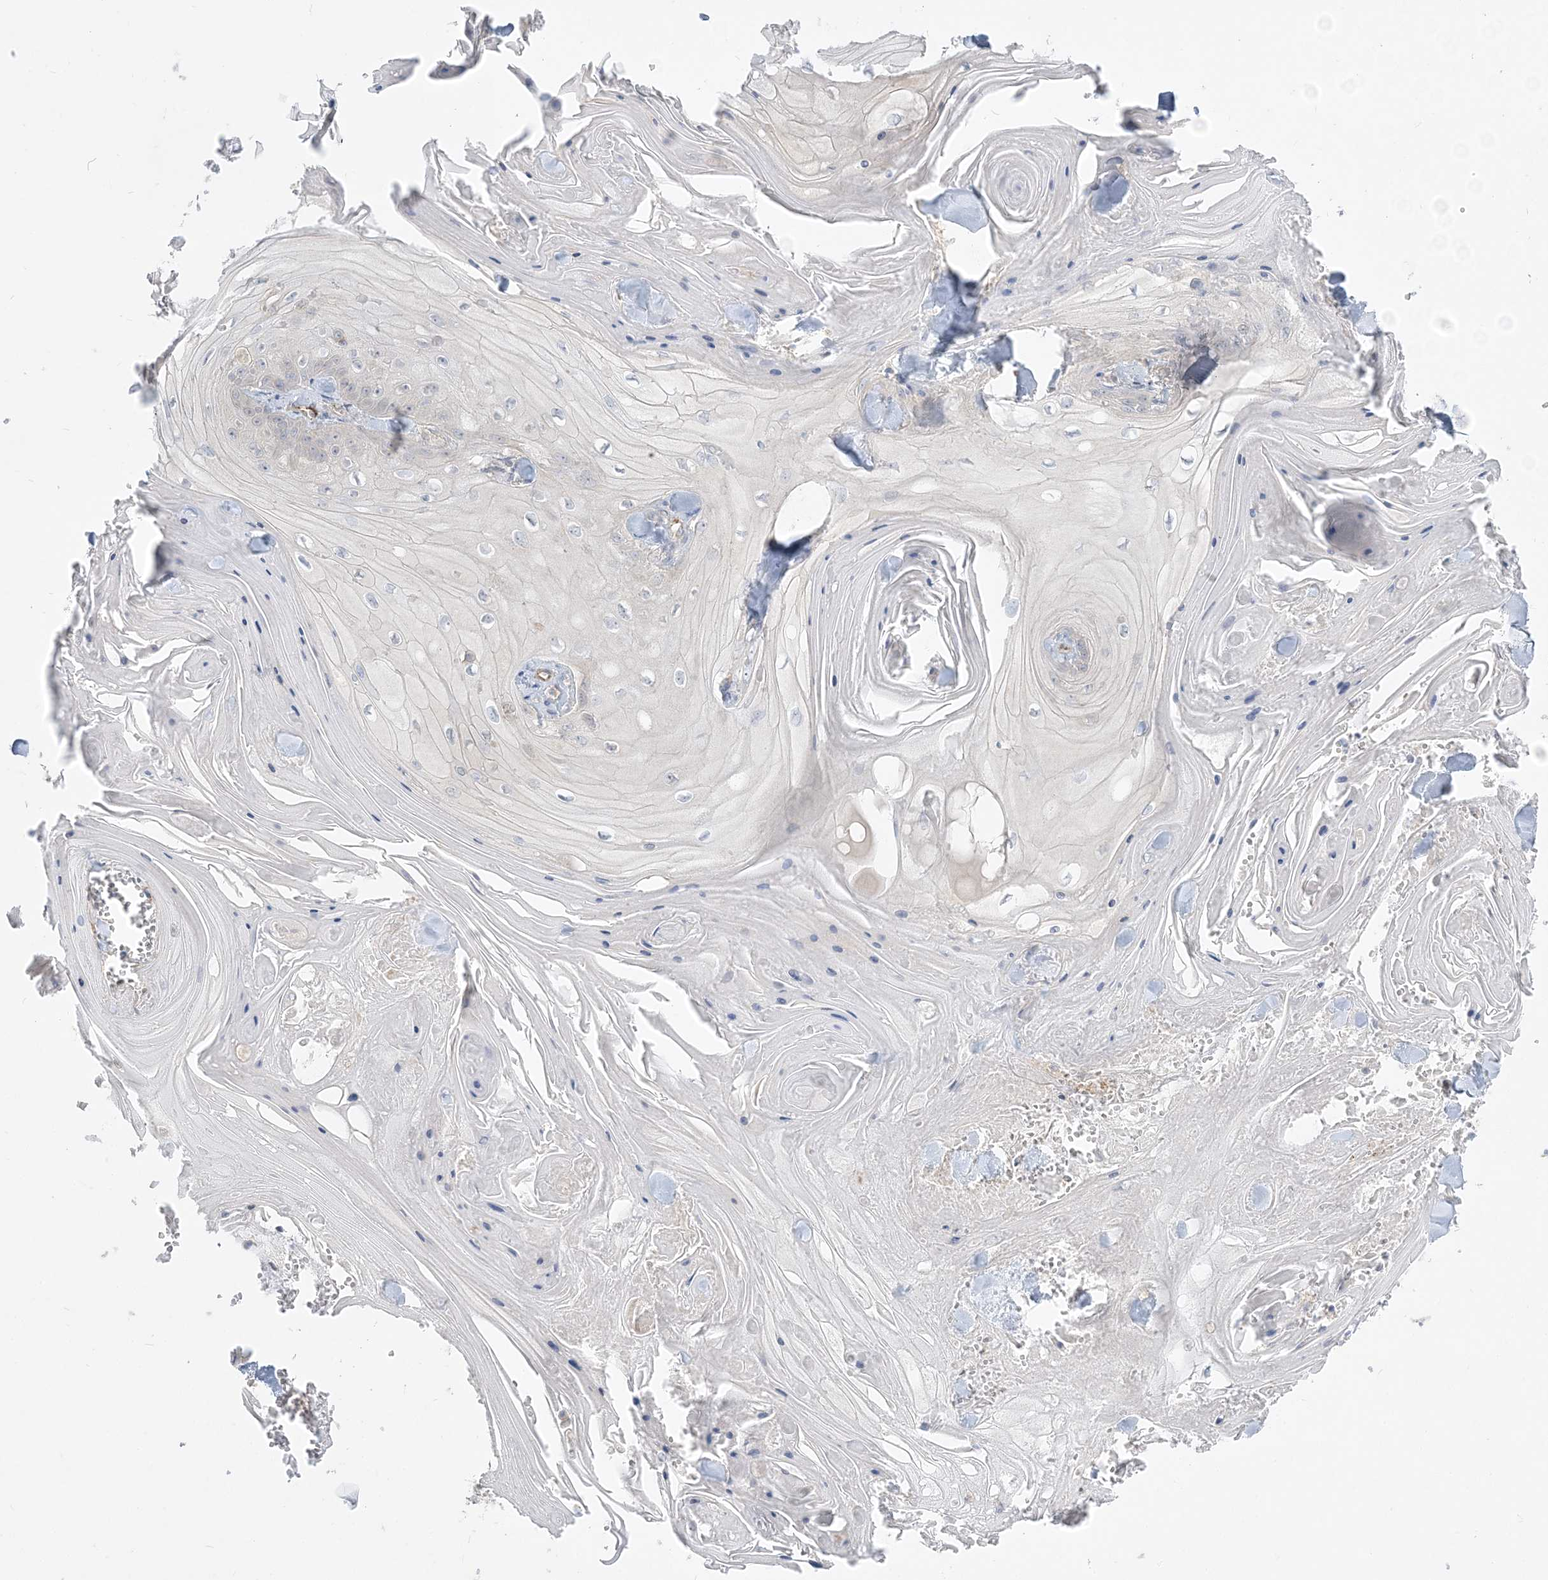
{"staining": {"intensity": "weak", "quantity": "<25%", "location": "cytoplasmic/membranous,nuclear"}, "tissue": "skin cancer", "cell_type": "Tumor cells", "image_type": "cancer", "snomed": [{"axis": "morphology", "description": "Squamous cell carcinoma, NOS"}, {"axis": "topography", "description": "Skin"}], "caption": "This image is of skin cancer stained with immunohistochemistry (IHC) to label a protein in brown with the nuclei are counter-stained blue. There is no staining in tumor cells.", "gene": "INPP1", "patient": {"sex": "male", "age": 74}}